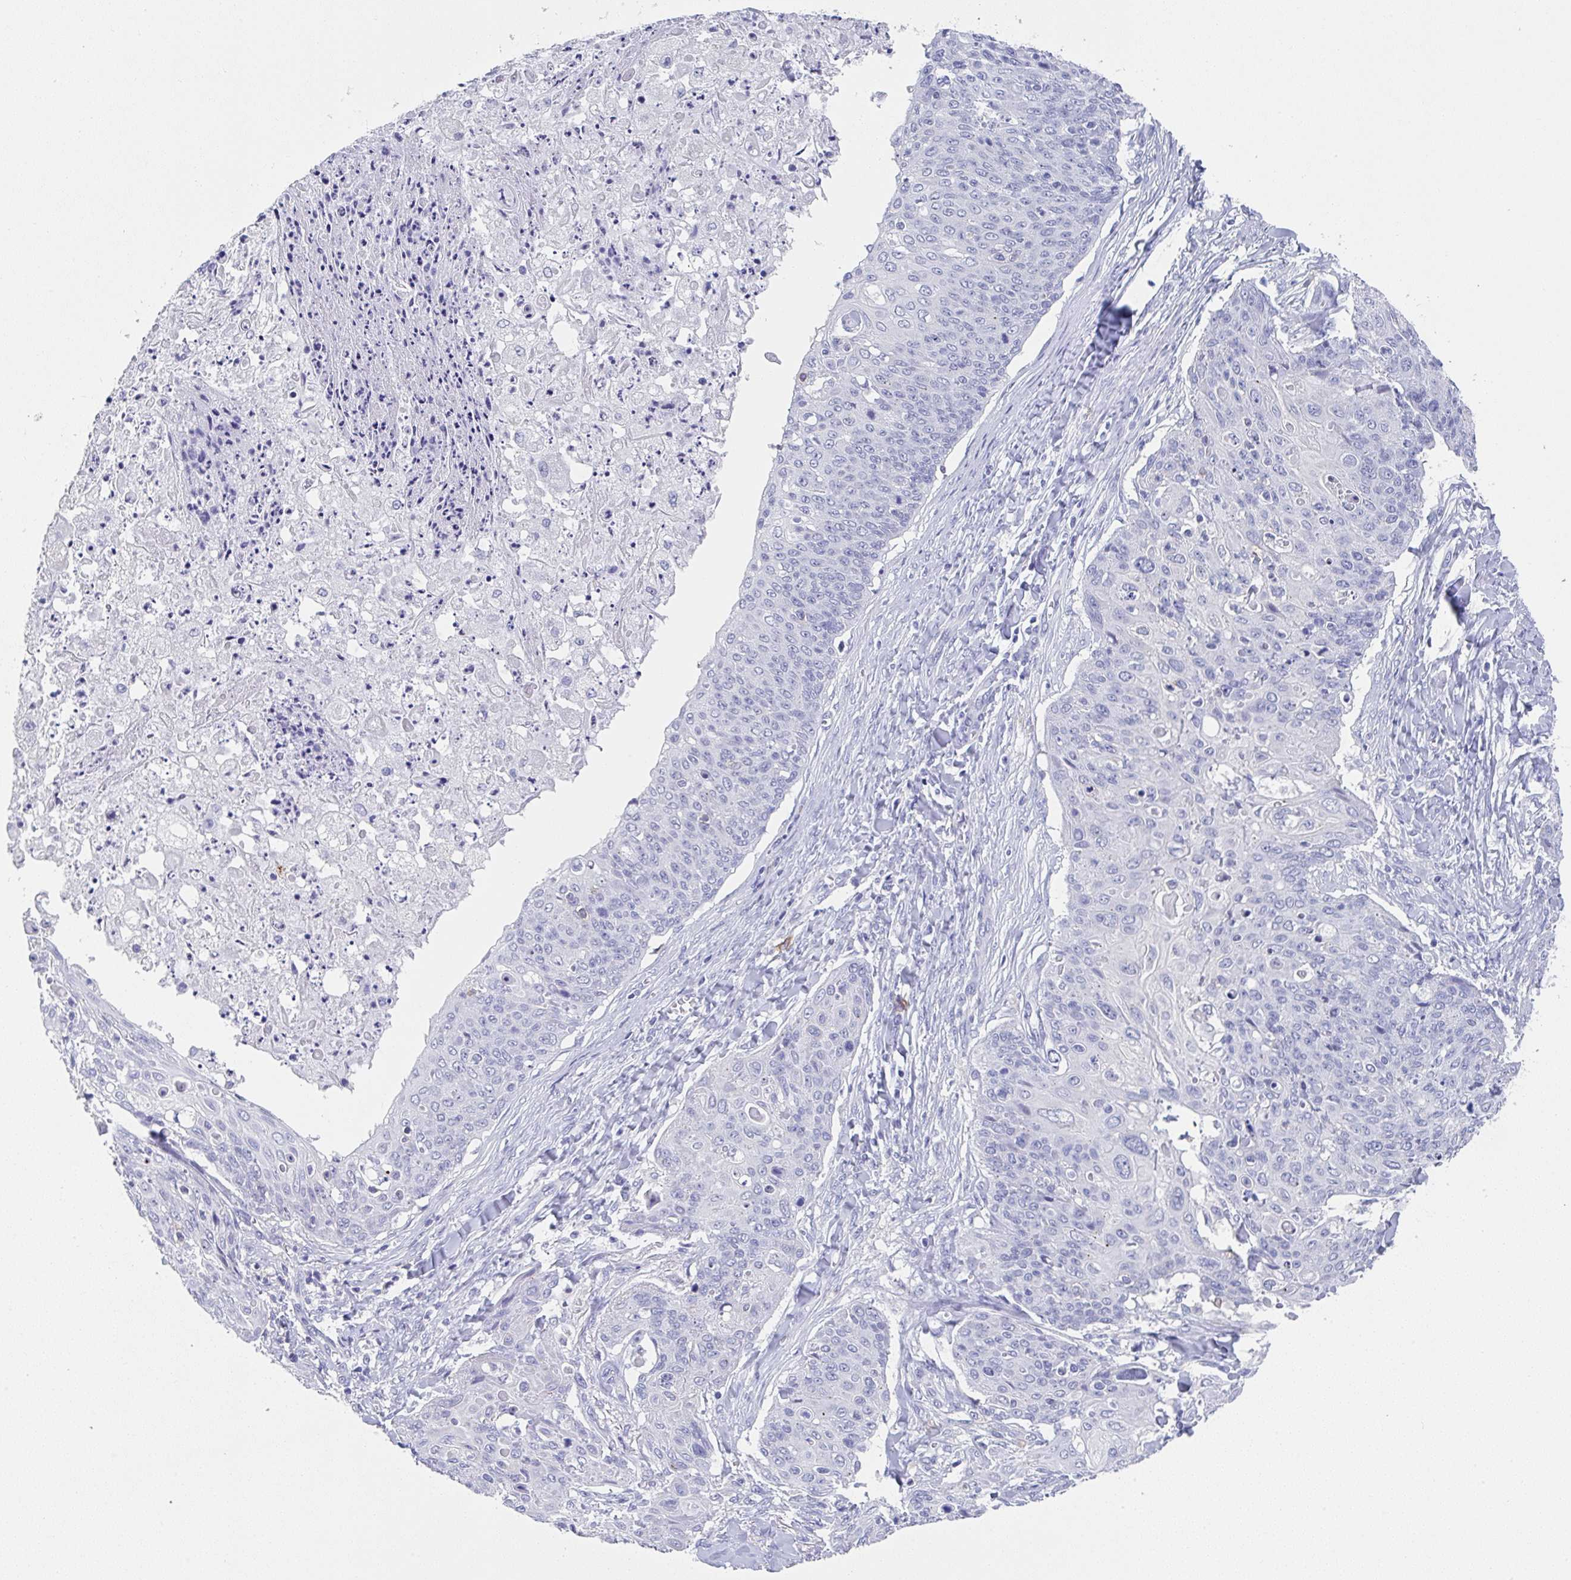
{"staining": {"intensity": "negative", "quantity": "none", "location": "none"}, "tissue": "skin cancer", "cell_type": "Tumor cells", "image_type": "cancer", "snomed": [{"axis": "morphology", "description": "Squamous cell carcinoma, NOS"}, {"axis": "topography", "description": "Skin"}, {"axis": "topography", "description": "Vulva"}], "caption": "IHC micrograph of human skin cancer (squamous cell carcinoma) stained for a protein (brown), which shows no positivity in tumor cells.", "gene": "TNFRSF8", "patient": {"sex": "female", "age": 85}}